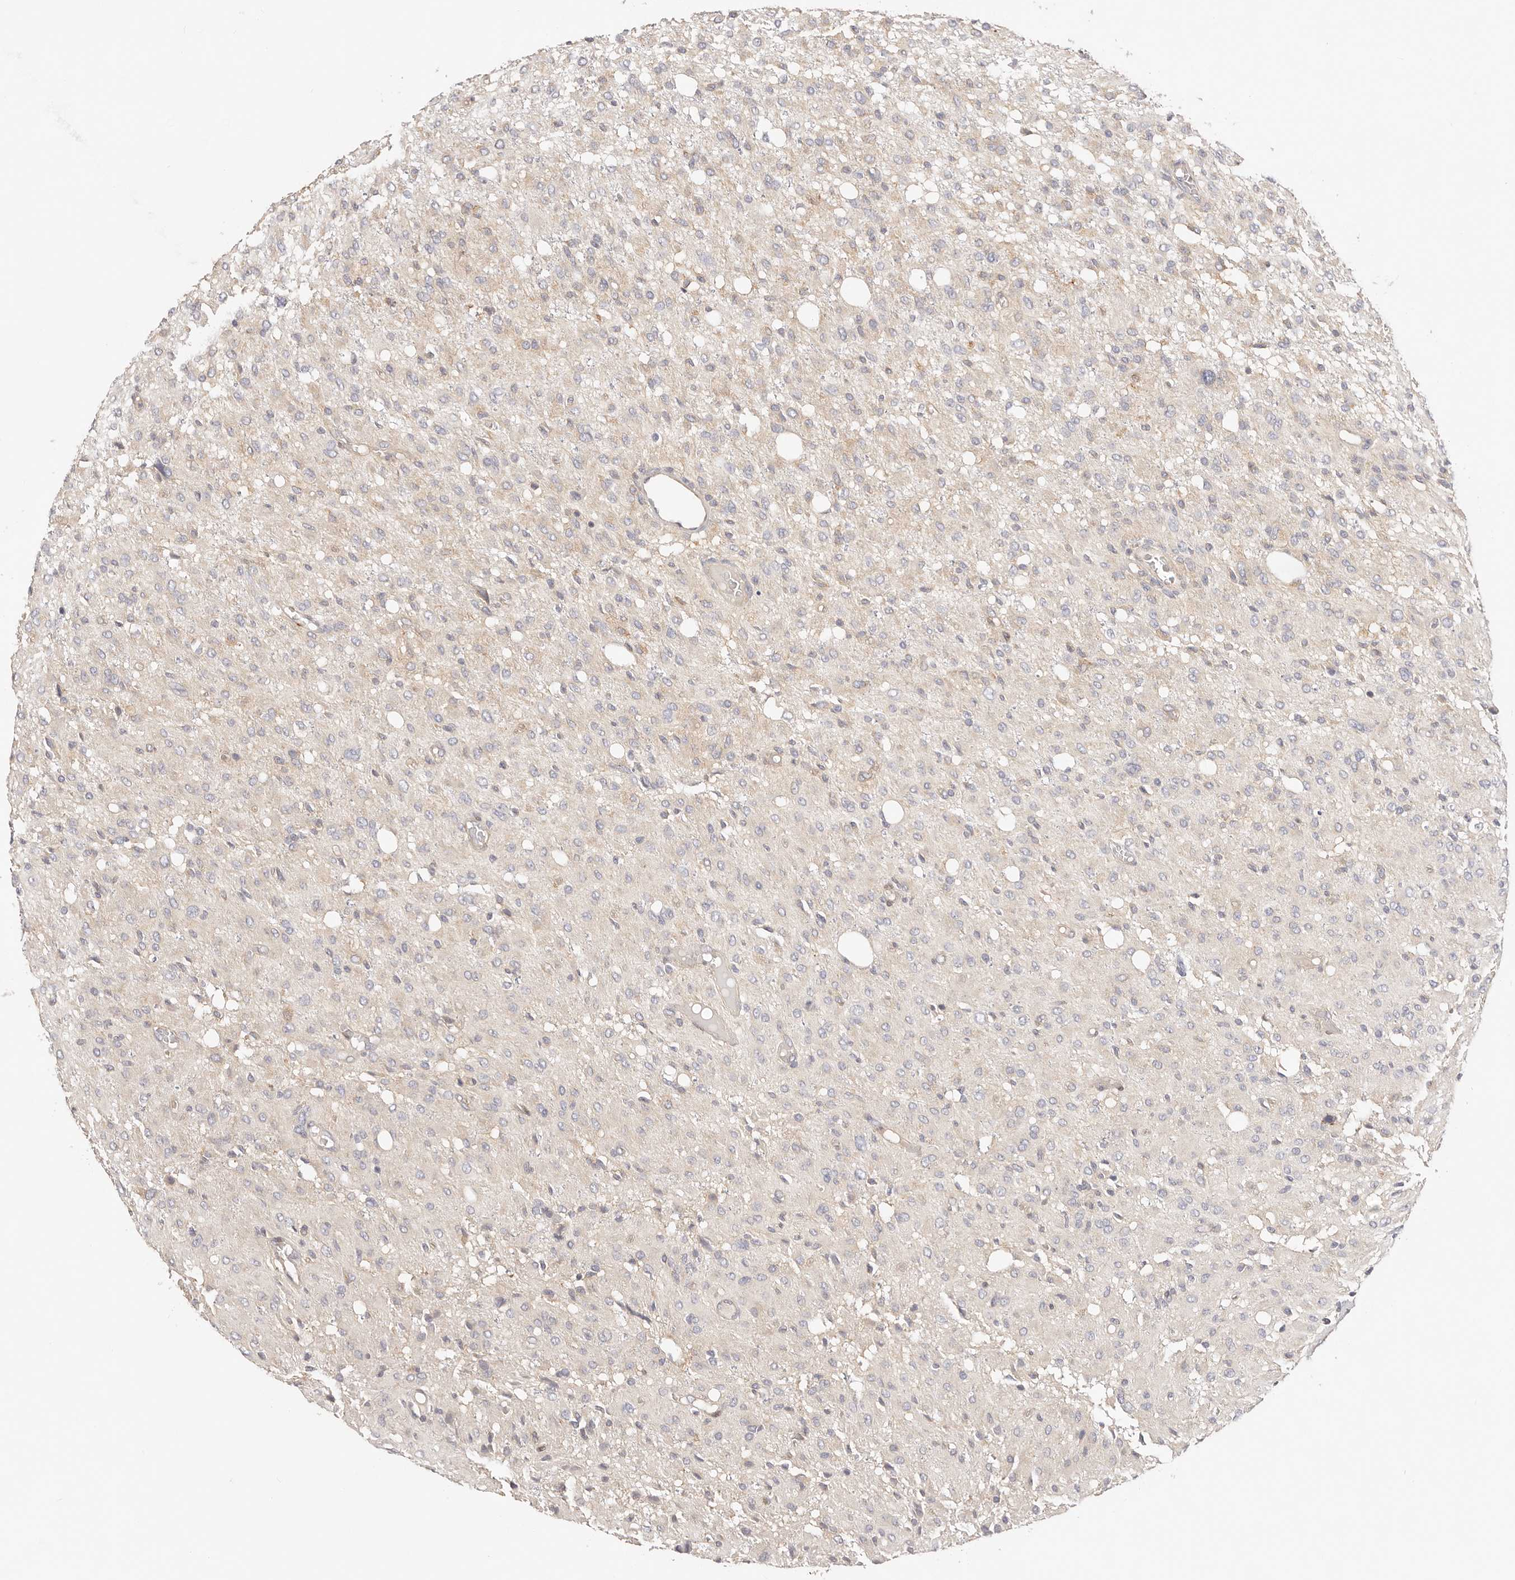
{"staining": {"intensity": "negative", "quantity": "none", "location": "none"}, "tissue": "glioma", "cell_type": "Tumor cells", "image_type": "cancer", "snomed": [{"axis": "morphology", "description": "Glioma, malignant, High grade"}, {"axis": "topography", "description": "Brain"}], "caption": "Tumor cells show no significant protein positivity in glioma.", "gene": "KCMF1", "patient": {"sex": "female", "age": 59}}